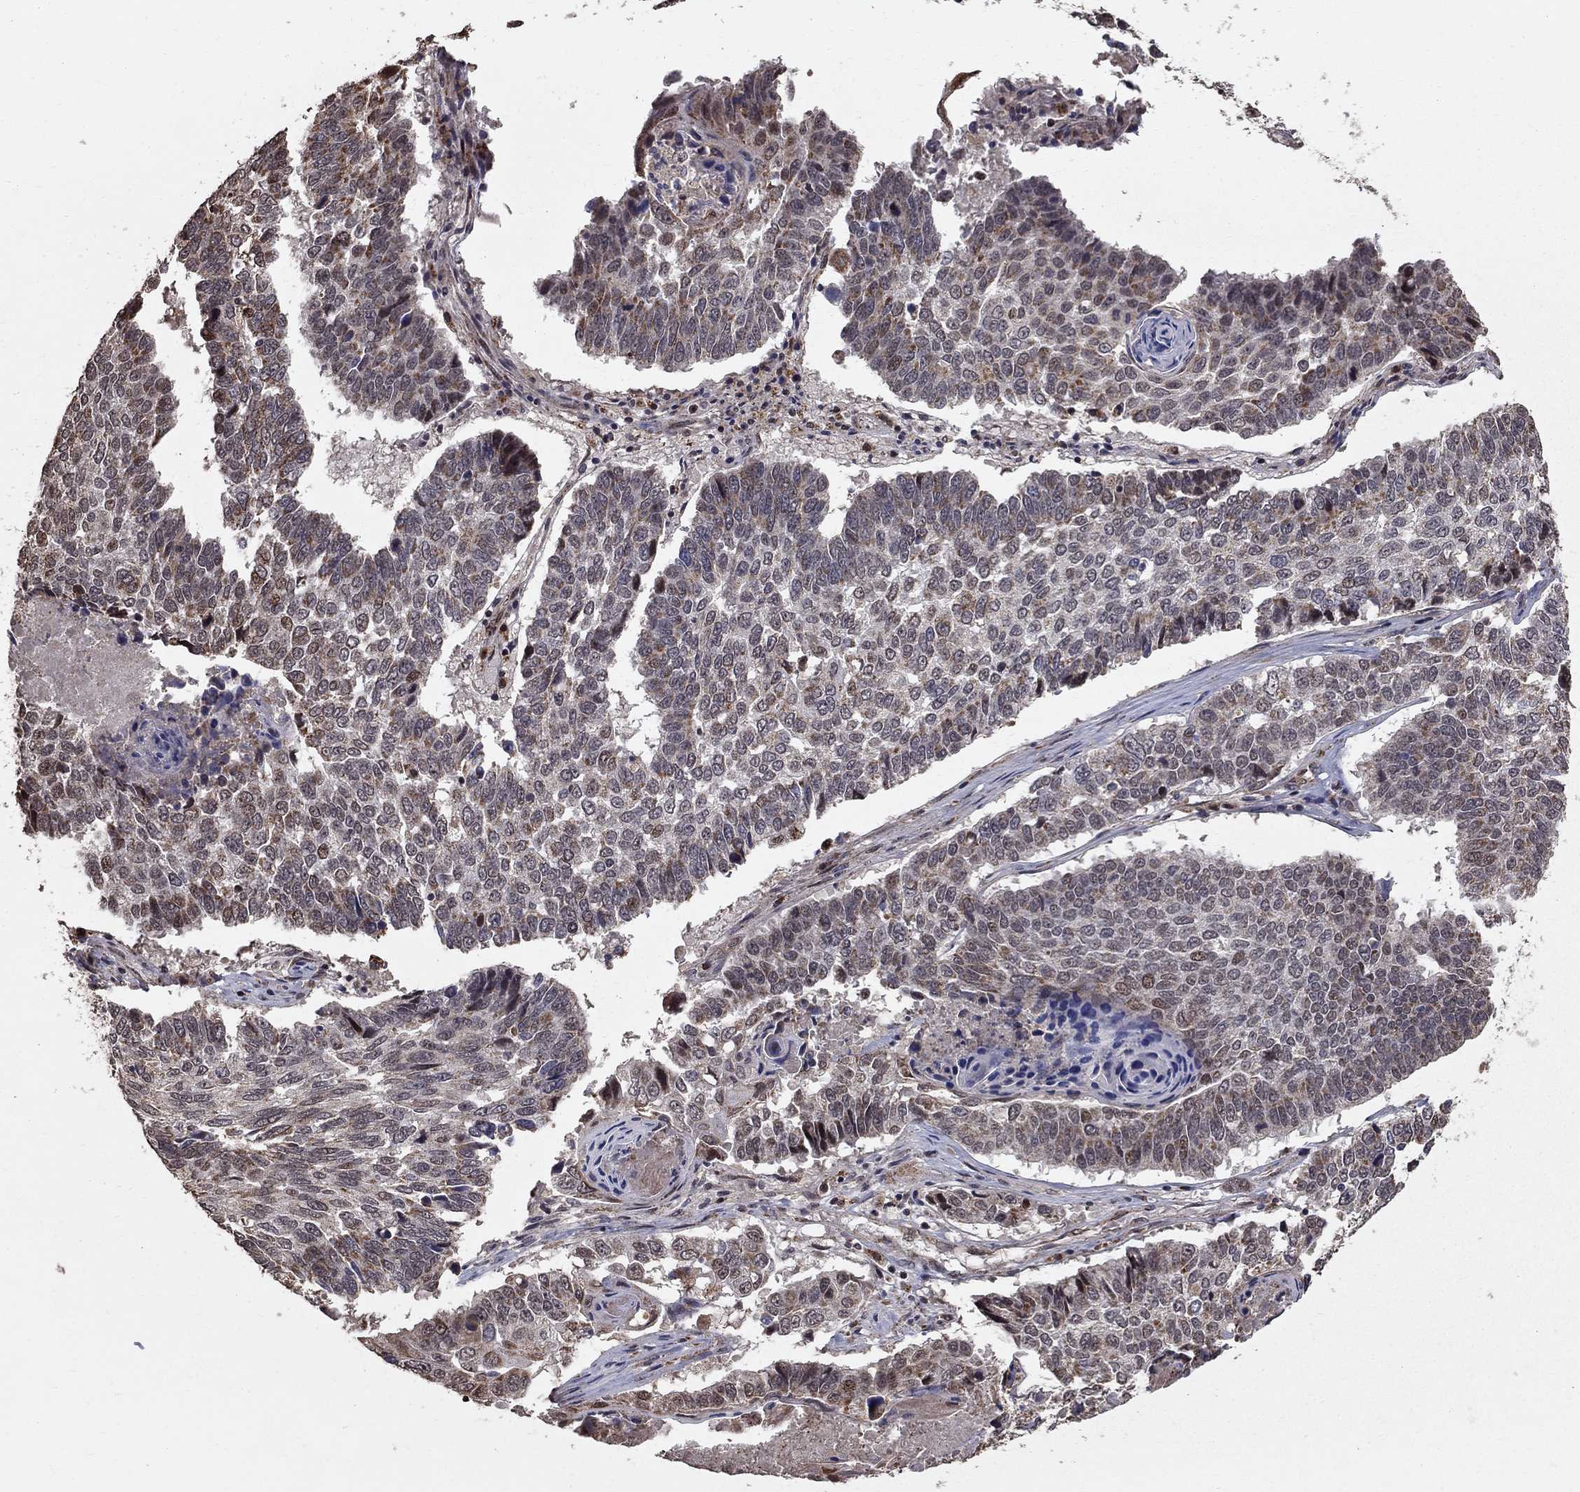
{"staining": {"intensity": "weak", "quantity": "<25%", "location": "cytoplasmic/membranous"}, "tissue": "lung cancer", "cell_type": "Tumor cells", "image_type": "cancer", "snomed": [{"axis": "morphology", "description": "Squamous cell carcinoma, NOS"}, {"axis": "topography", "description": "Lung"}], "caption": "The histopathology image displays no staining of tumor cells in squamous cell carcinoma (lung). (Immunohistochemistry (ihc), brightfield microscopy, high magnification).", "gene": "ACOT13", "patient": {"sex": "male", "age": 73}}